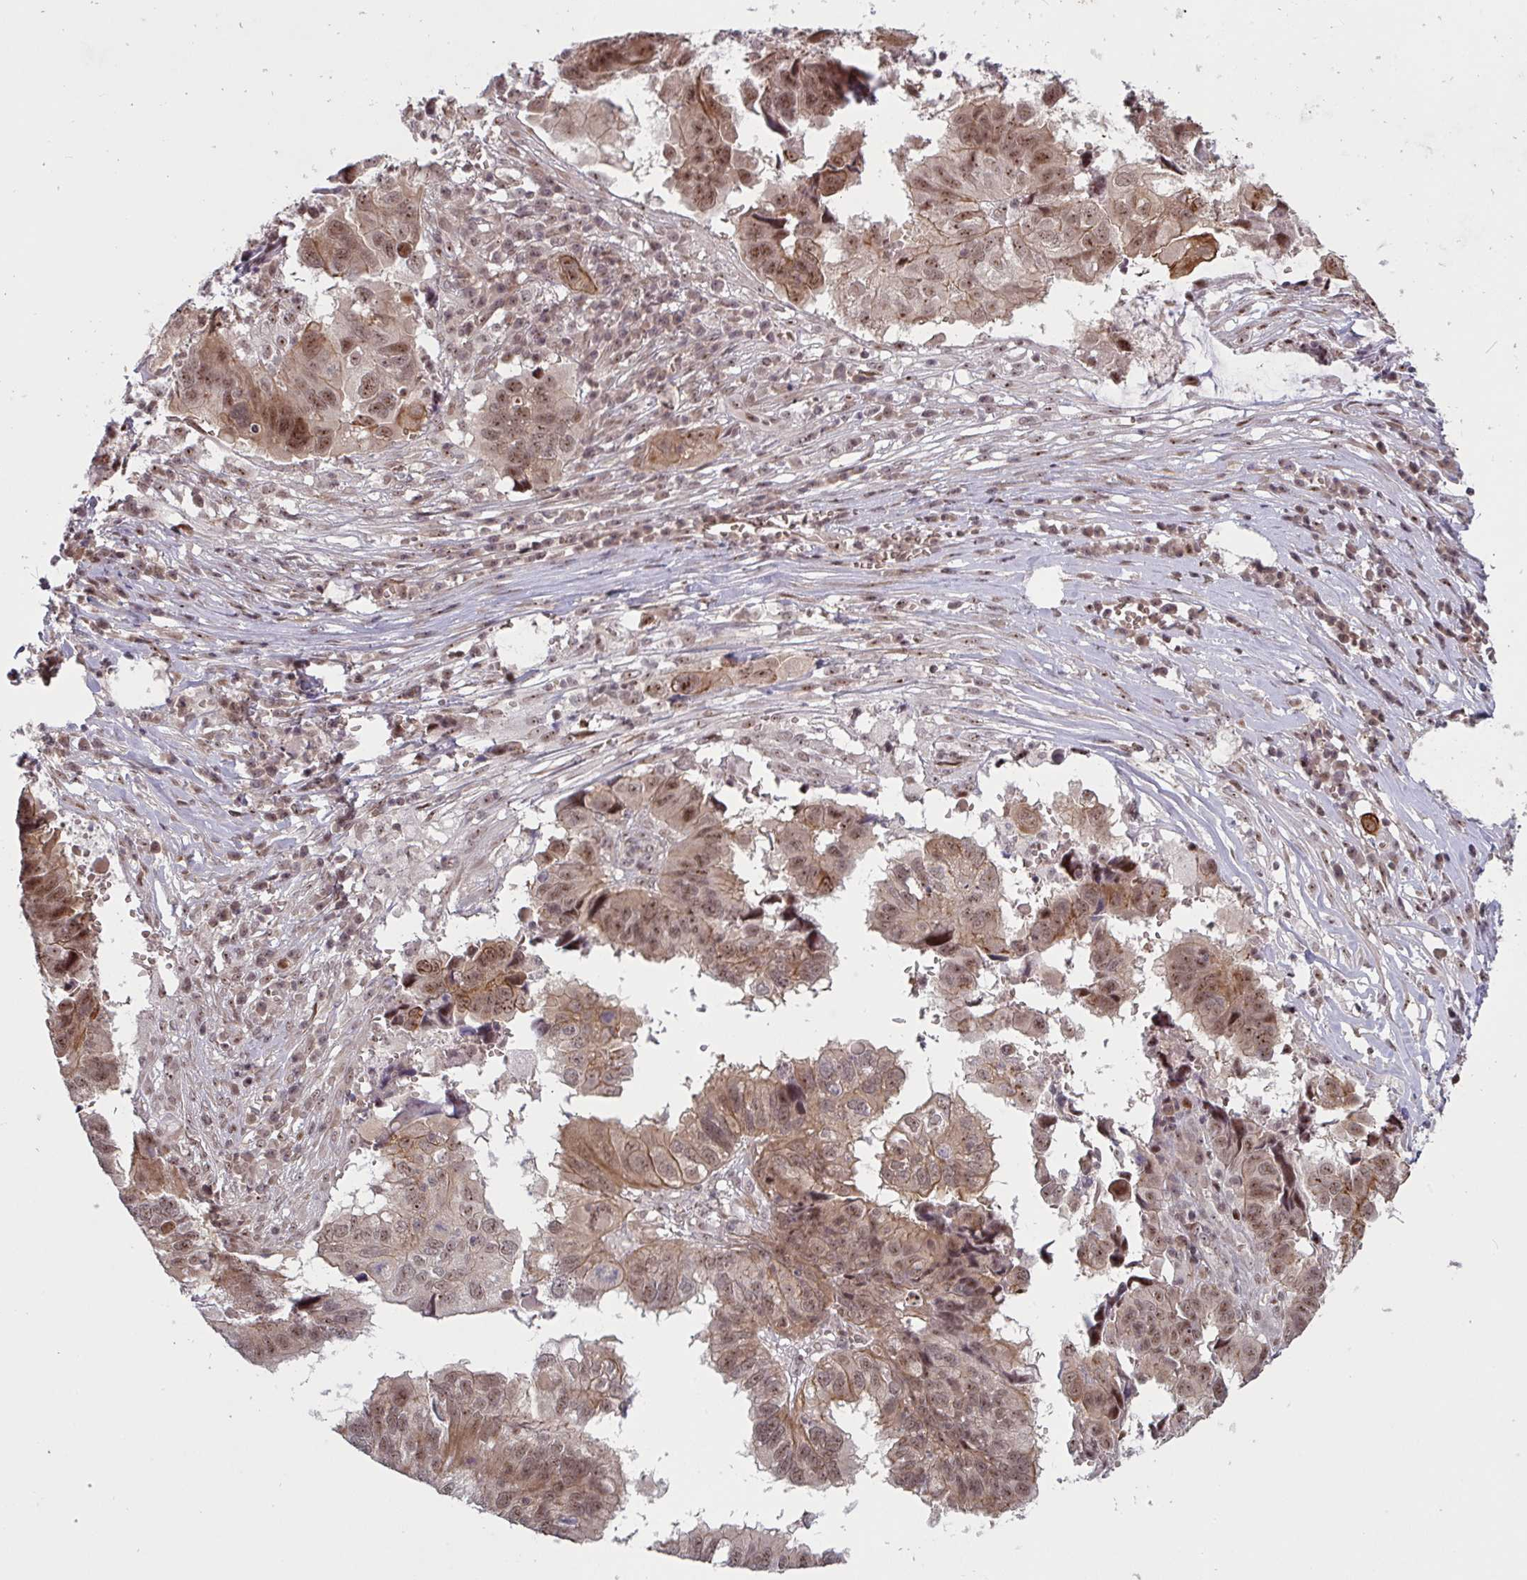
{"staining": {"intensity": "moderate", "quantity": ">75%", "location": "cytoplasmic/membranous,nuclear"}, "tissue": "ovarian cancer", "cell_type": "Tumor cells", "image_type": "cancer", "snomed": [{"axis": "morphology", "description": "Cystadenocarcinoma, serous, NOS"}, {"axis": "topography", "description": "Ovary"}], "caption": "Immunohistochemistry image of neoplastic tissue: human serous cystadenocarcinoma (ovarian) stained using immunohistochemistry (IHC) displays medium levels of moderate protein expression localized specifically in the cytoplasmic/membranous and nuclear of tumor cells, appearing as a cytoplasmic/membranous and nuclear brown color.", "gene": "NLRP13", "patient": {"sex": "female", "age": 79}}